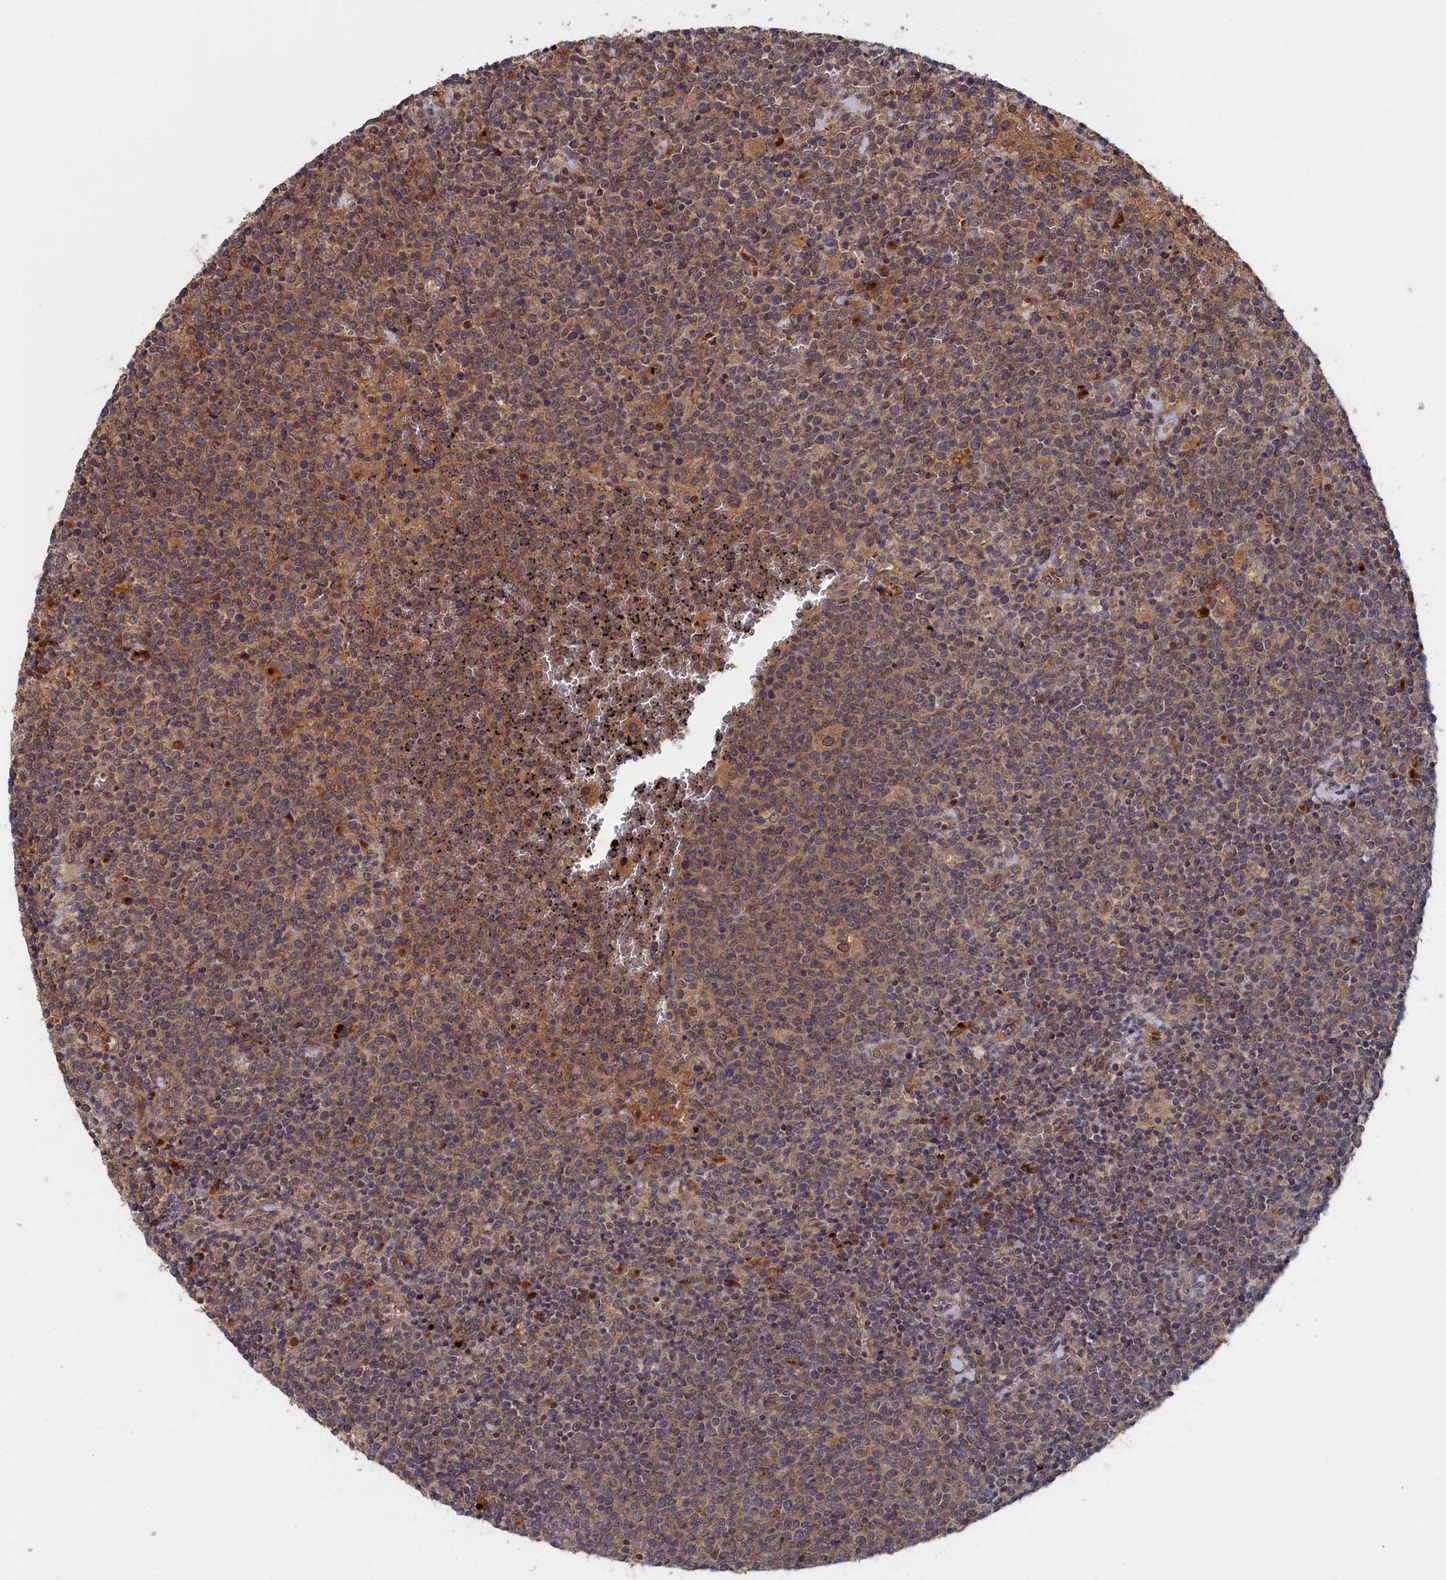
{"staining": {"intensity": "weak", "quantity": "<25%", "location": "cytoplasmic/membranous"}, "tissue": "lymphoma", "cell_type": "Tumor cells", "image_type": "cancer", "snomed": [{"axis": "morphology", "description": "Malignant lymphoma, non-Hodgkin's type, High grade"}, {"axis": "topography", "description": "Lymph node"}], "caption": "Lymphoma stained for a protein using immunohistochemistry (IHC) displays no positivity tumor cells.", "gene": "TRAPPC2L", "patient": {"sex": "male", "age": 61}}